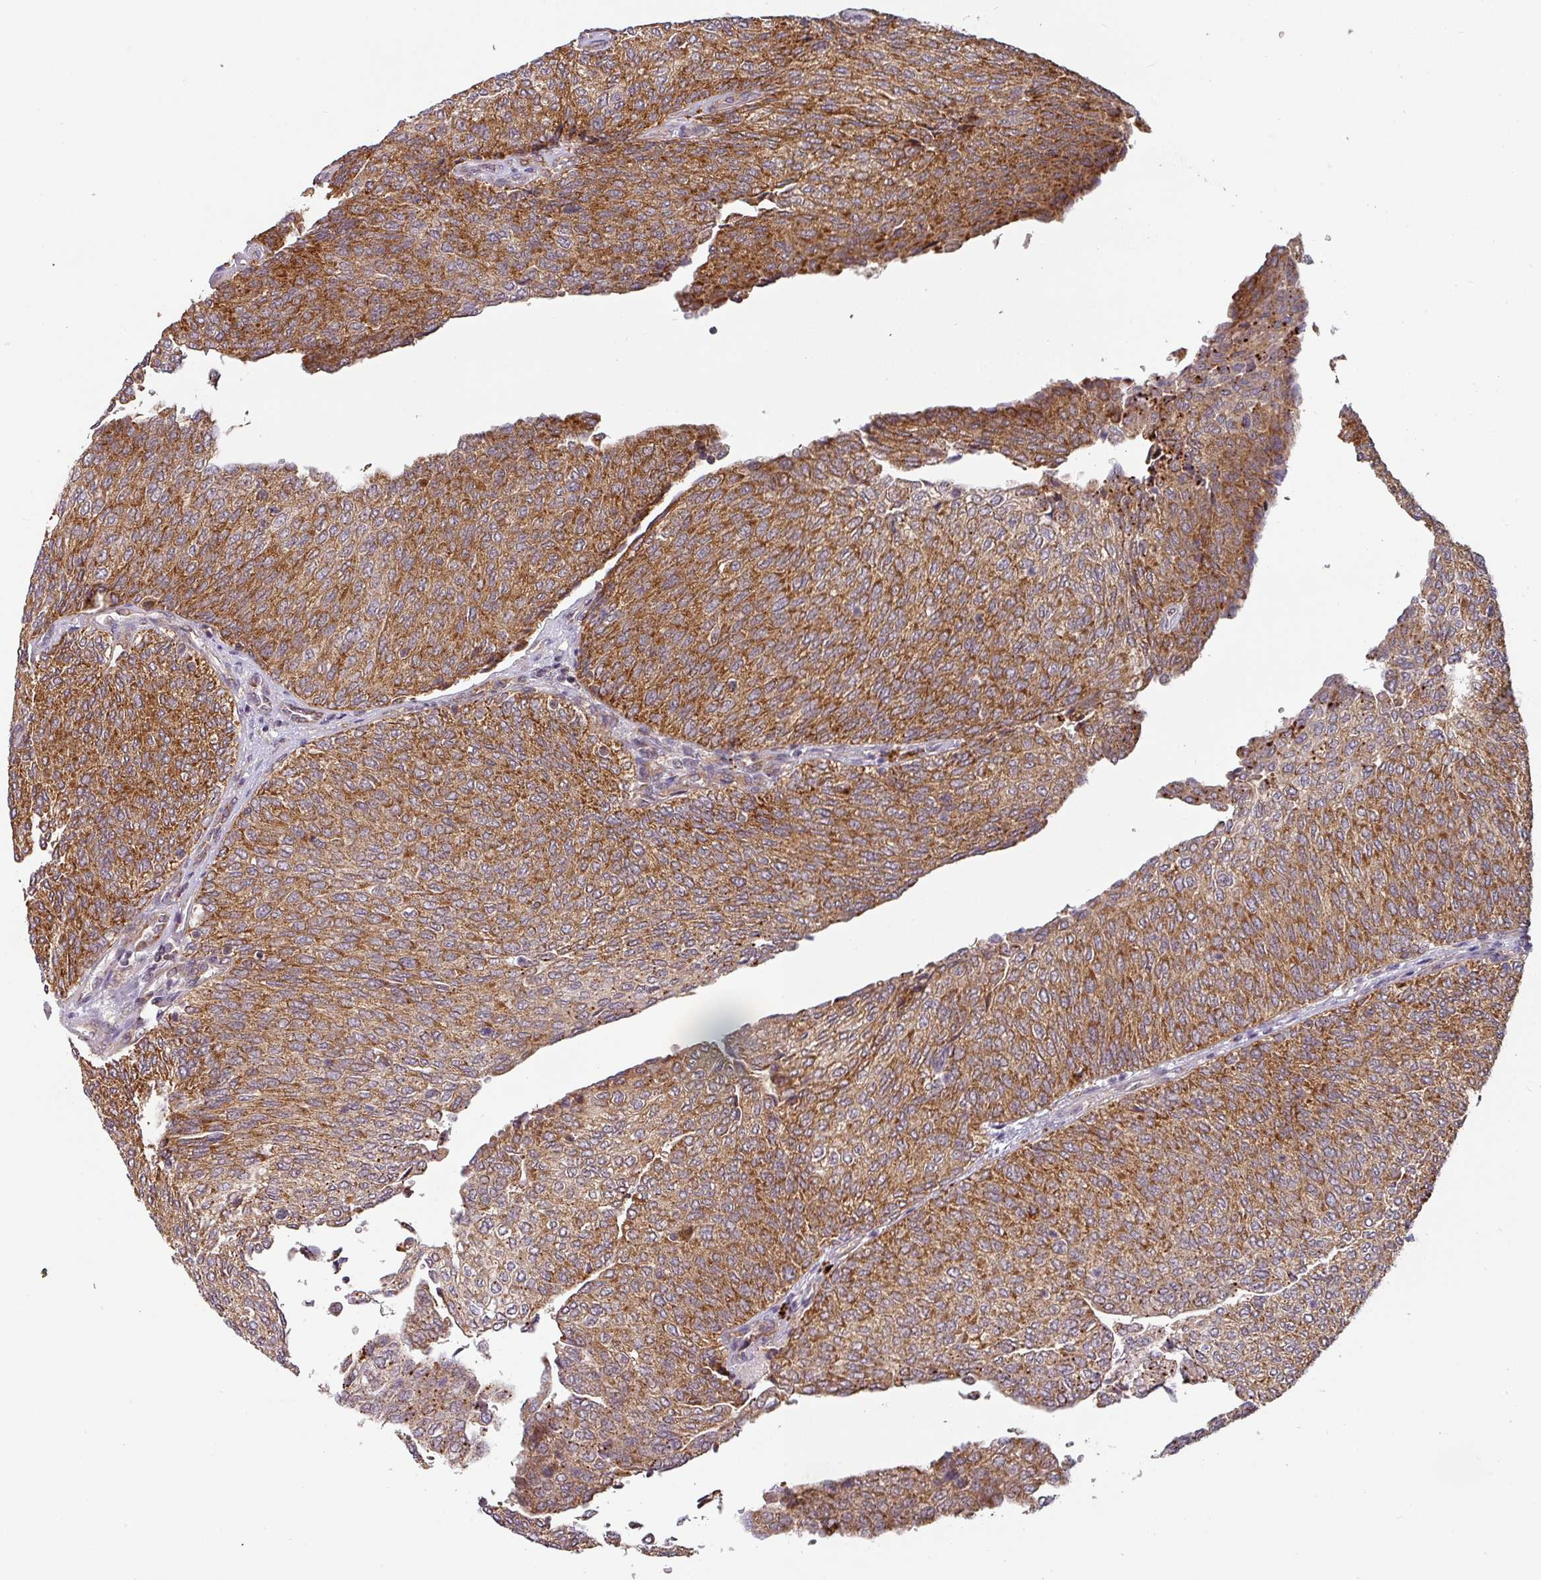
{"staining": {"intensity": "strong", "quantity": ">75%", "location": "cytoplasmic/membranous"}, "tissue": "urothelial cancer", "cell_type": "Tumor cells", "image_type": "cancer", "snomed": [{"axis": "morphology", "description": "Urothelial carcinoma, Low grade"}, {"axis": "topography", "description": "Urinary bladder"}], "caption": "Strong cytoplasmic/membranous protein expression is present in approximately >75% of tumor cells in urothelial cancer.", "gene": "MRPS16", "patient": {"sex": "female", "age": 79}}